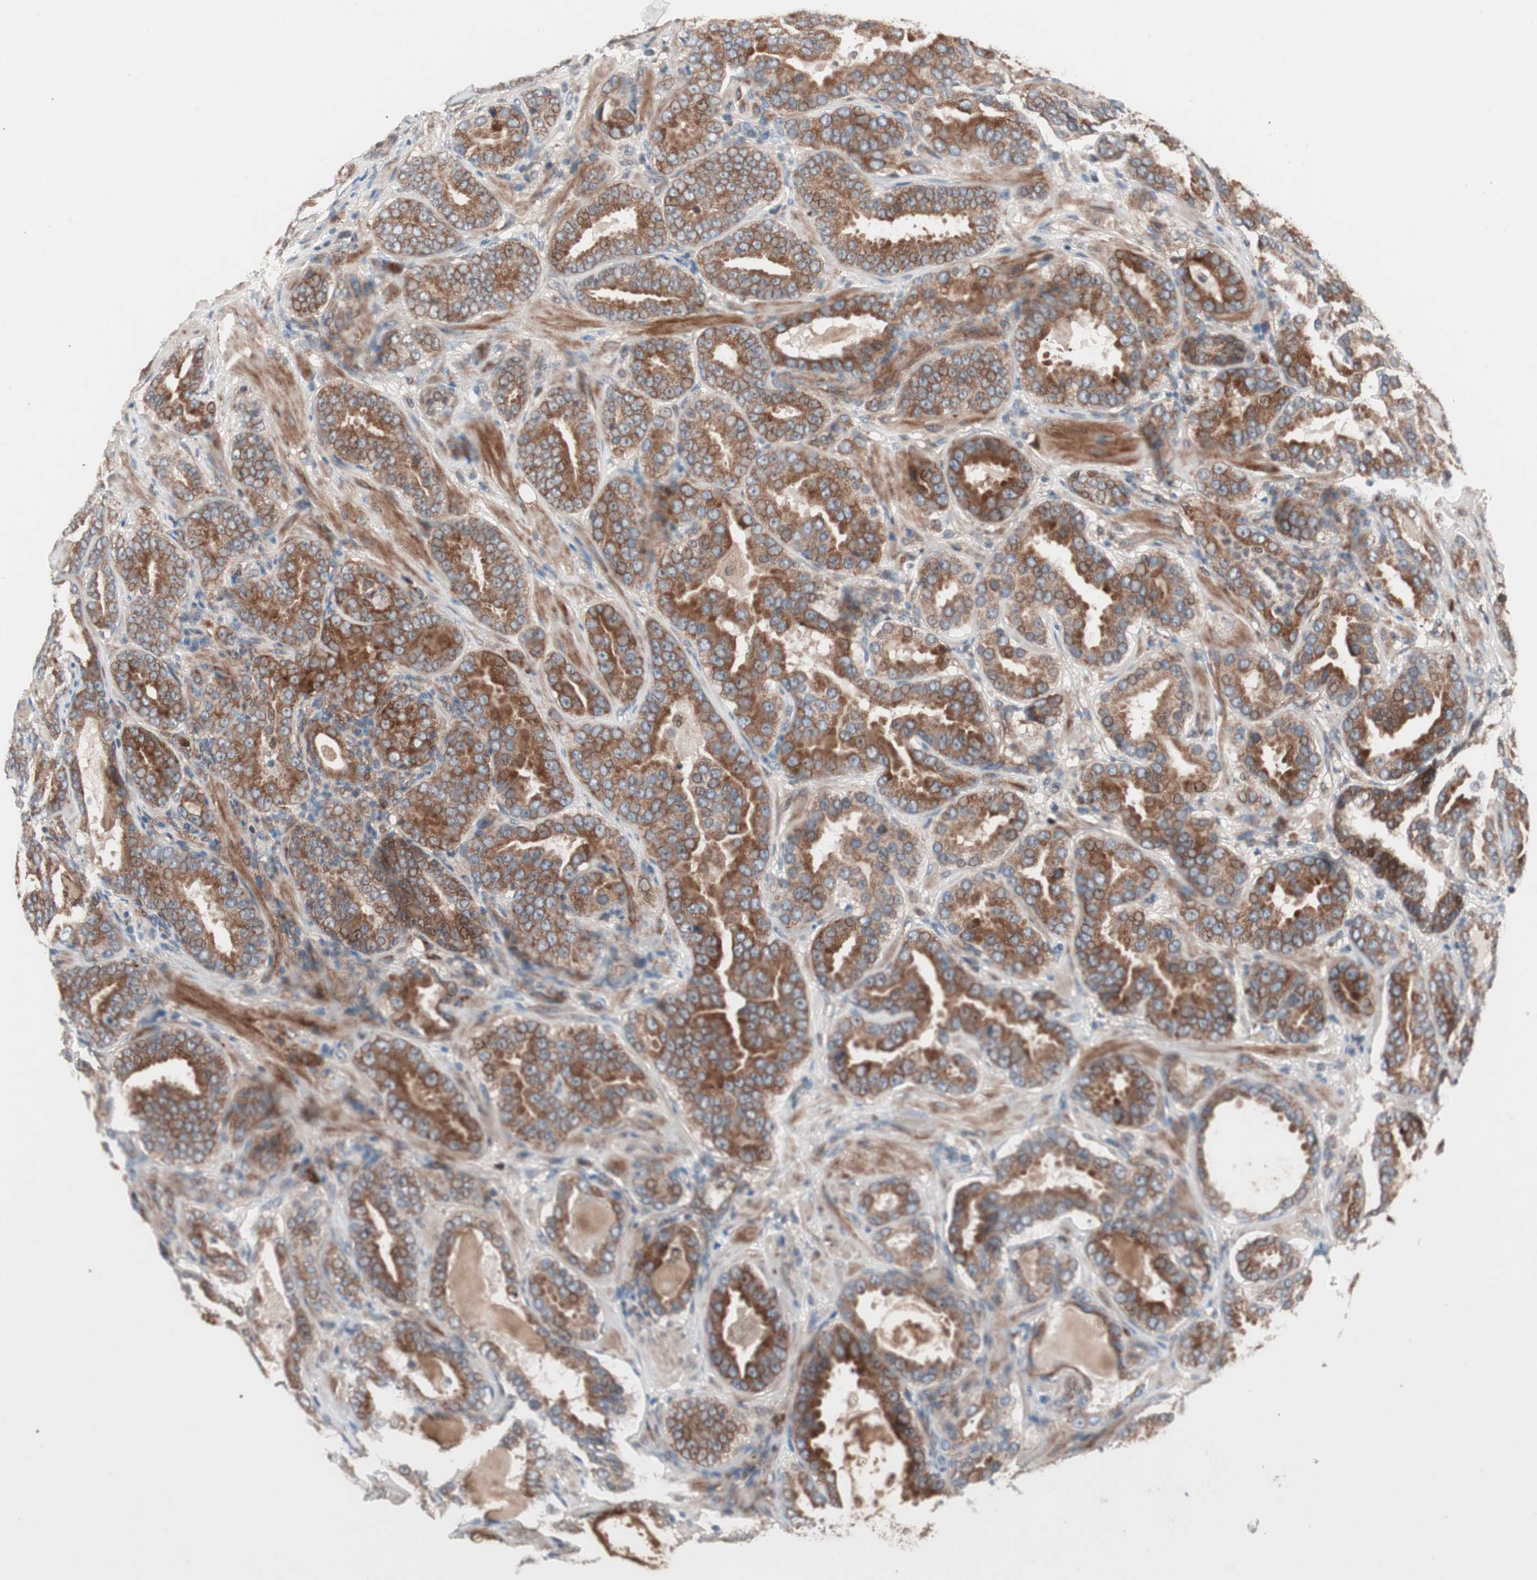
{"staining": {"intensity": "strong", "quantity": ">75%", "location": "cytoplasmic/membranous"}, "tissue": "prostate cancer", "cell_type": "Tumor cells", "image_type": "cancer", "snomed": [{"axis": "morphology", "description": "Adenocarcinoma, Low grade"}, {"axis": "topography", "description": "Prostate"}], "caption": "Approximately >75% of tumor cells in human prostate cancer (low-grade adenocarcinoma) demonstrate strong cytoplasmic/membranous protein staining as visualized by brown immunohistochemical staining.", "gene": "FAAH", "patient": {"sex": "male", "age": 59}}